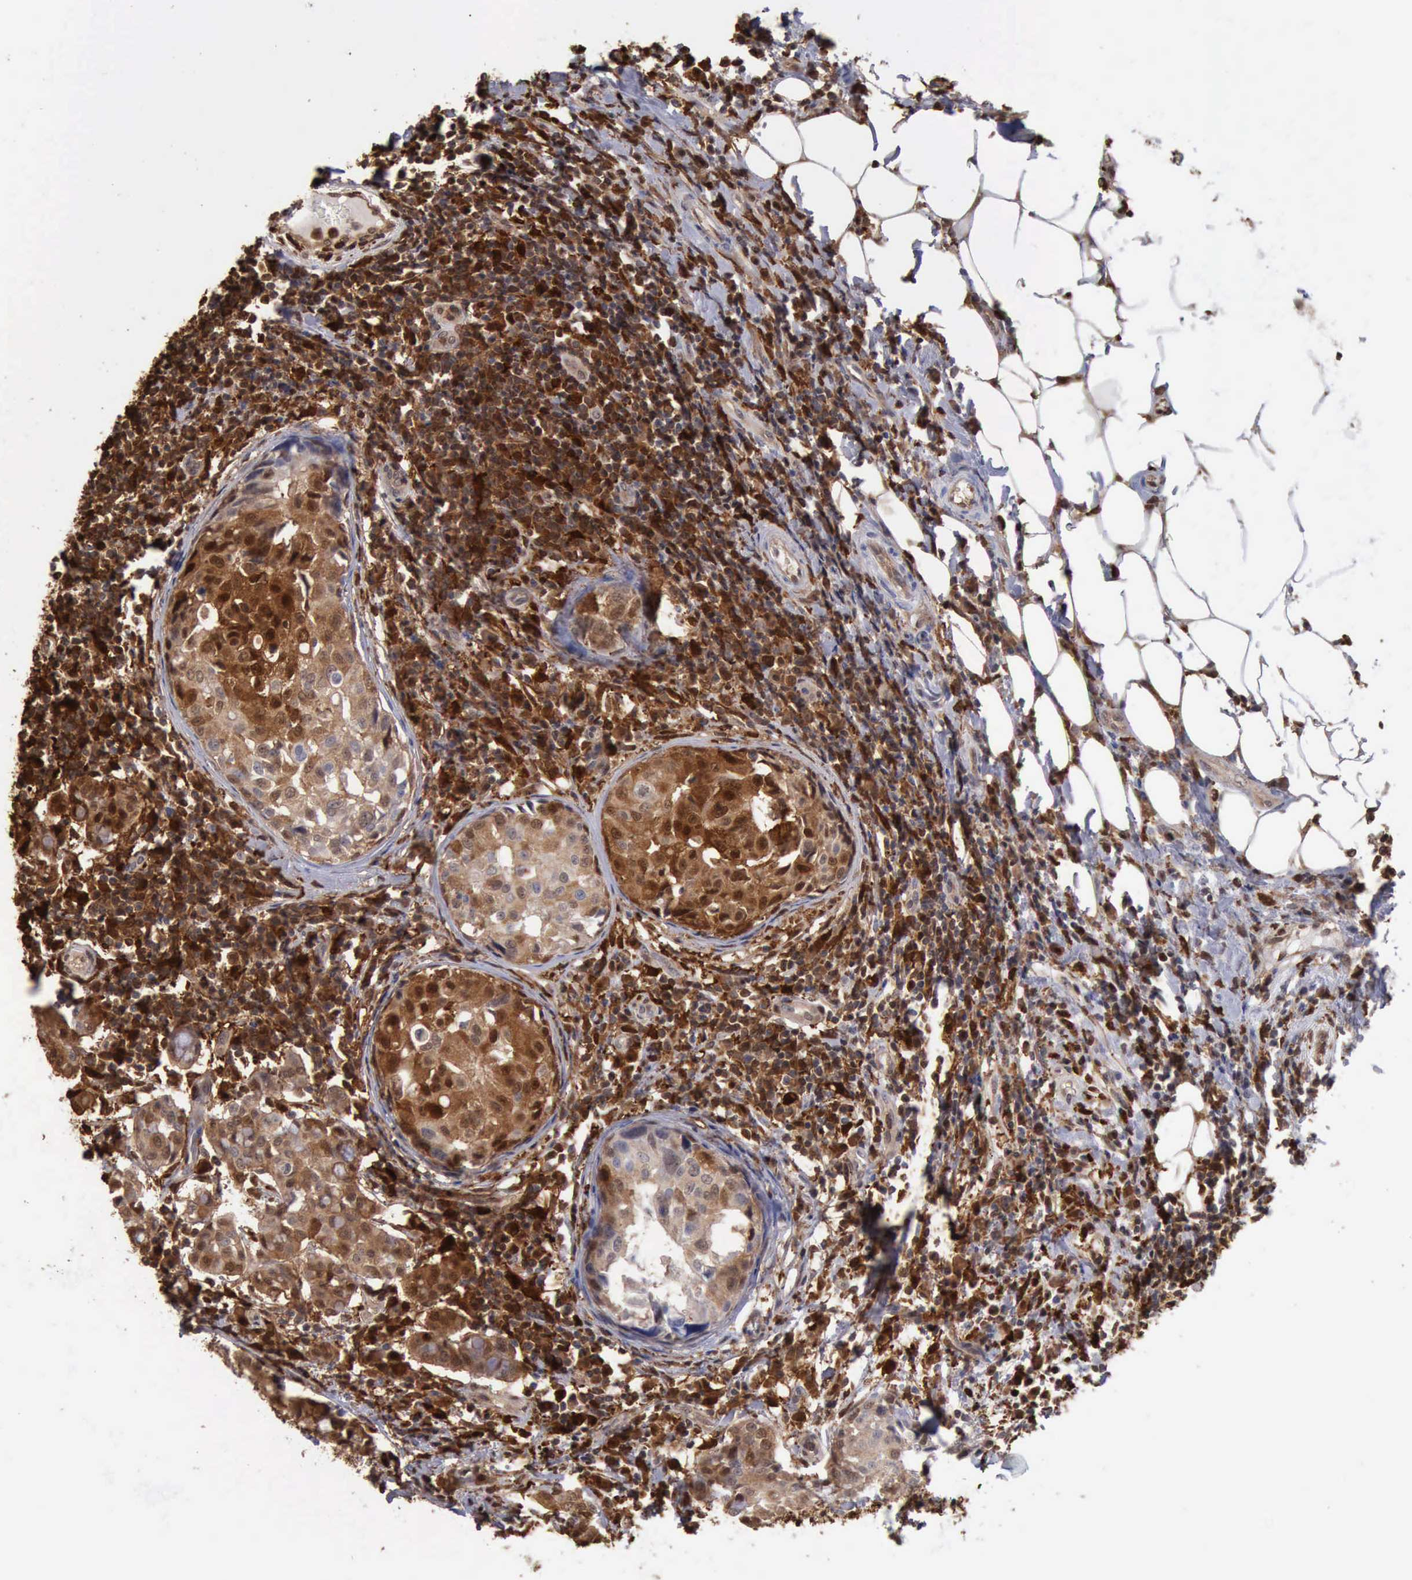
{"staining": {"intensity": "moderate", "quantity": ">75%", "location": "cytoplasmic/membranous,nuclear"}, "tissue": "breast cancer", "cell_type": "Tumor cells", "image_type": "cancer", "snomed": [{"axis": "morphology", "description": "Duct carcinoma"}, {"axis": "topography", "description": "Breast"}], "caption": "There is medium levels of moderate cytoplasmic/membranous and nuclear staining in tumor cells of breast cancer, as demonstrated by immunohistochemical staining (brown color).", "gene": "STAT1", "patient": {"sex": "female", "age": 27}}